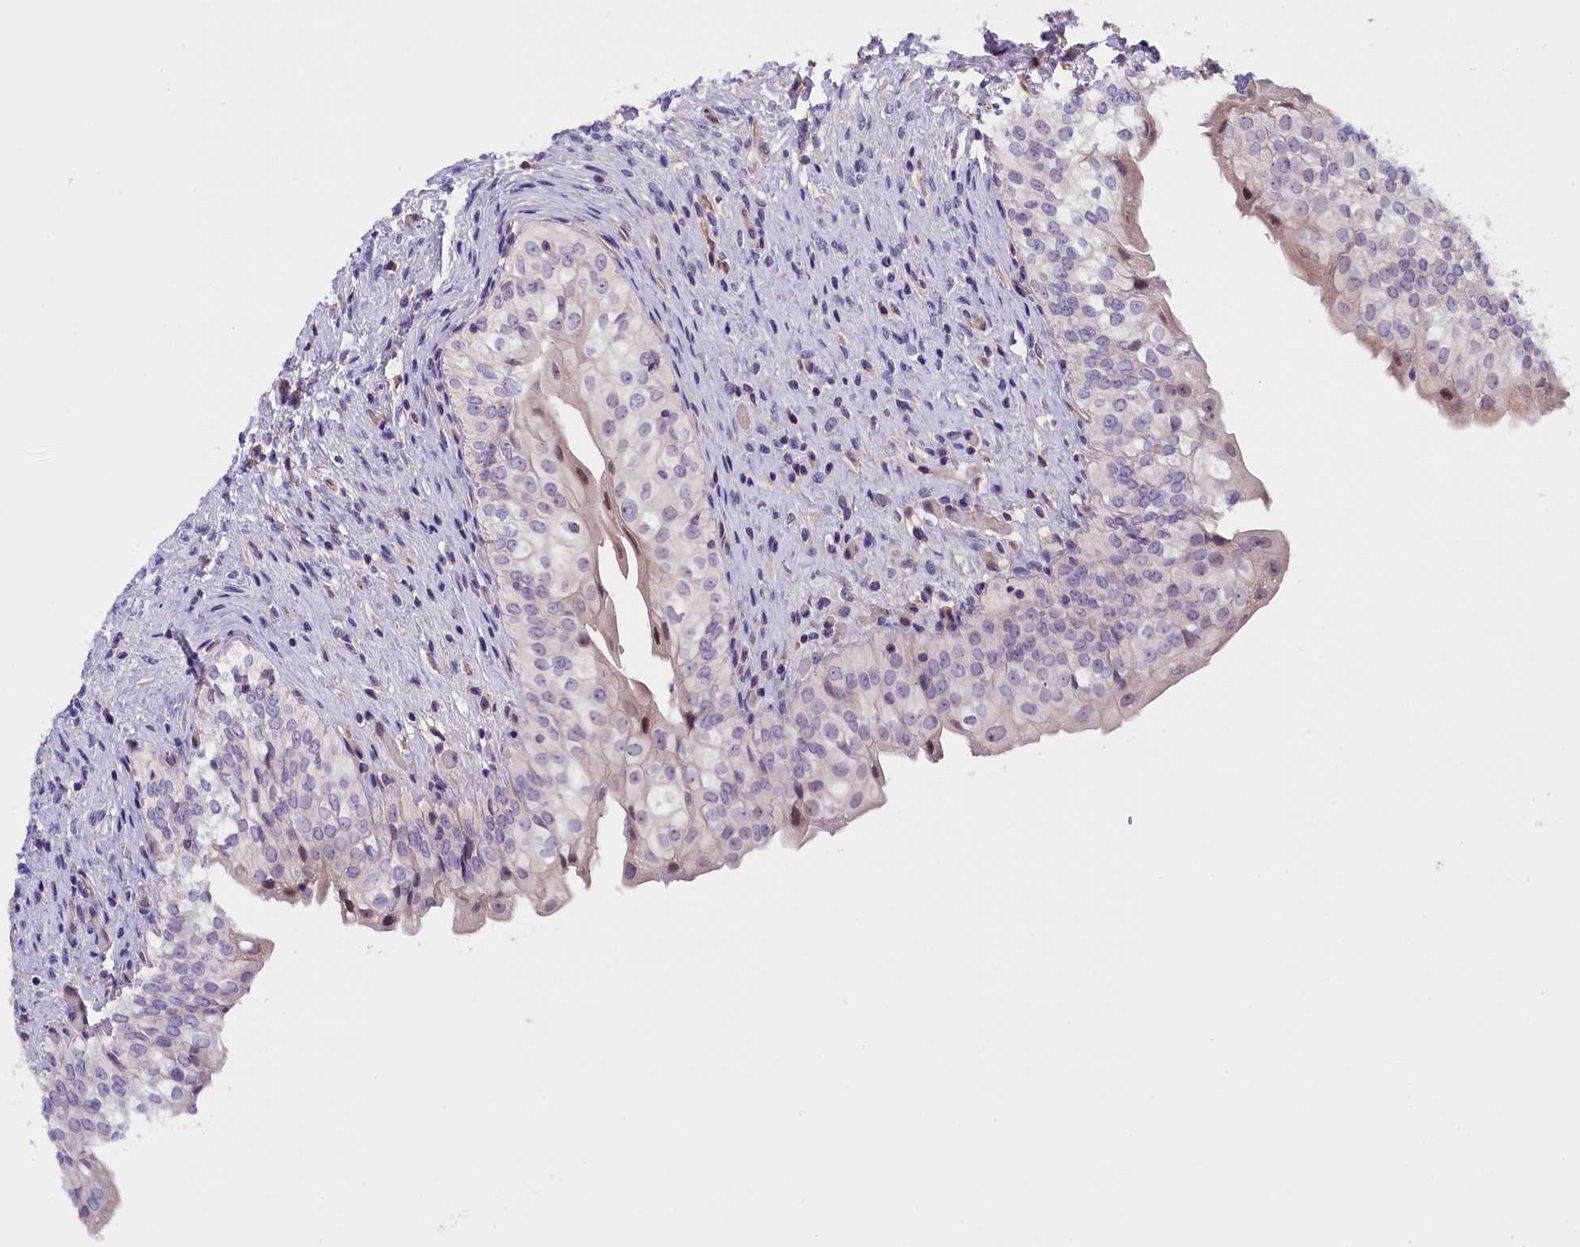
{"staining": {"intensity": "weak", "quantity": "<25%", "location": "cytoplasmic/membranous,nuclear"}, "tissue": "urinary bladder", "cell_type": "Urothelial cells", "image_type": "normal", "snomed": [{"axis": "morphology", "description": "Normal tissue, NOS"}, {"axis": "topography", "description": "Urinary bladder"}], "caption": "Immunohistochemical staining of benign urinary bladder exhibits no significant staining in urothelial cells.", "gene": "CCDC32", "patient": {"sex": "male", "age": 55}}